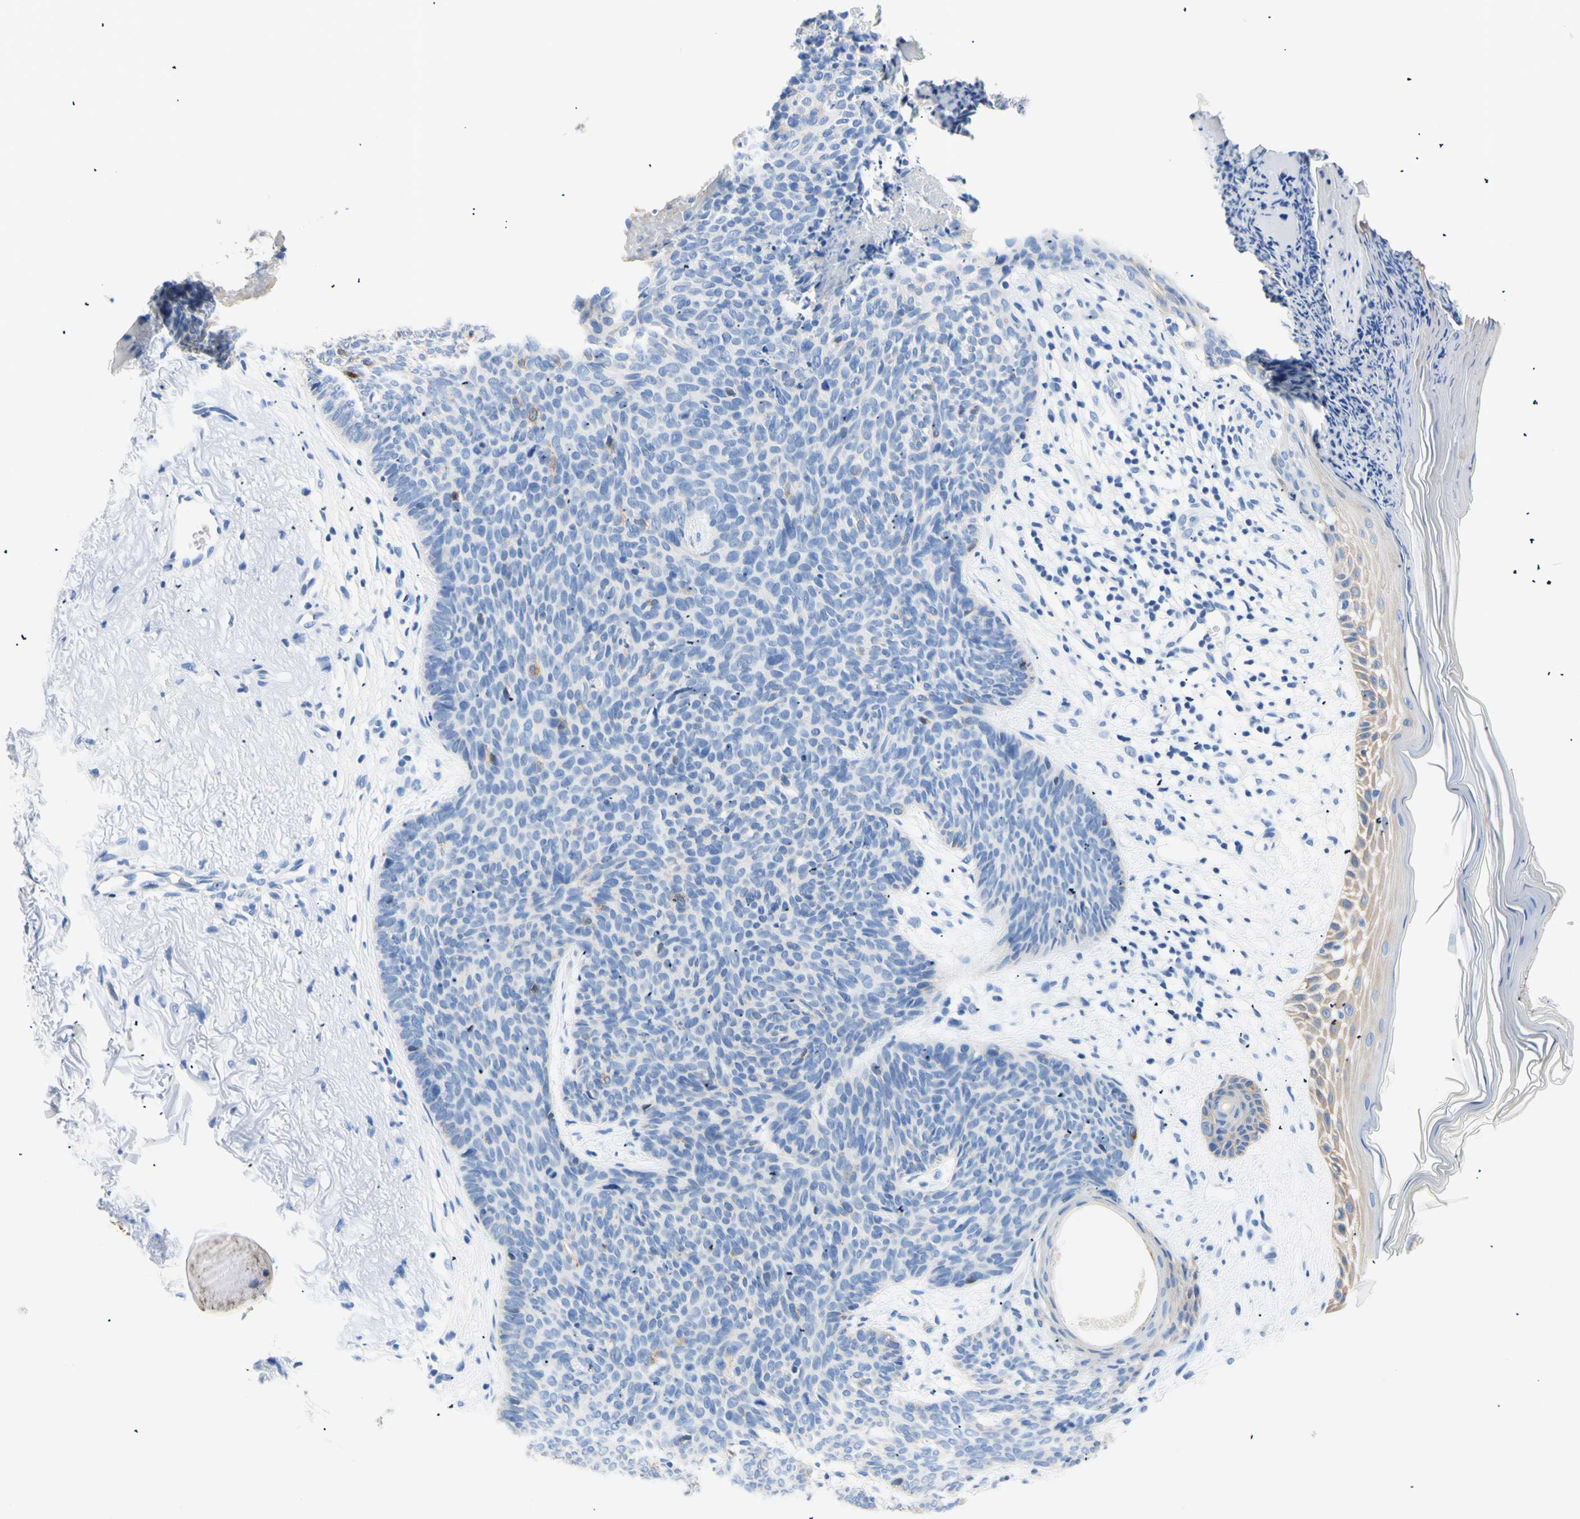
{"staining": {"intensity": "negative", "quantity": "none", "location": "none"}, "tissue": "skin cancer", "cell_type": "Tumor cells", "image_type": "cancer", "snomed": [{"axis": "morphology", "description": "Normal tissue, NOS"}, {"axis": "morphology", "description": "Basal cell carcinoma"}, {"axis": "topography", "description": "Skin"}], "caption": "The IHC histopathology image has no significant expression in tumor cells of skin cancer (basal cell carcinoma) tissue.", "gene": "HPCA", "patient": {"sex": "female", "age": 70}}